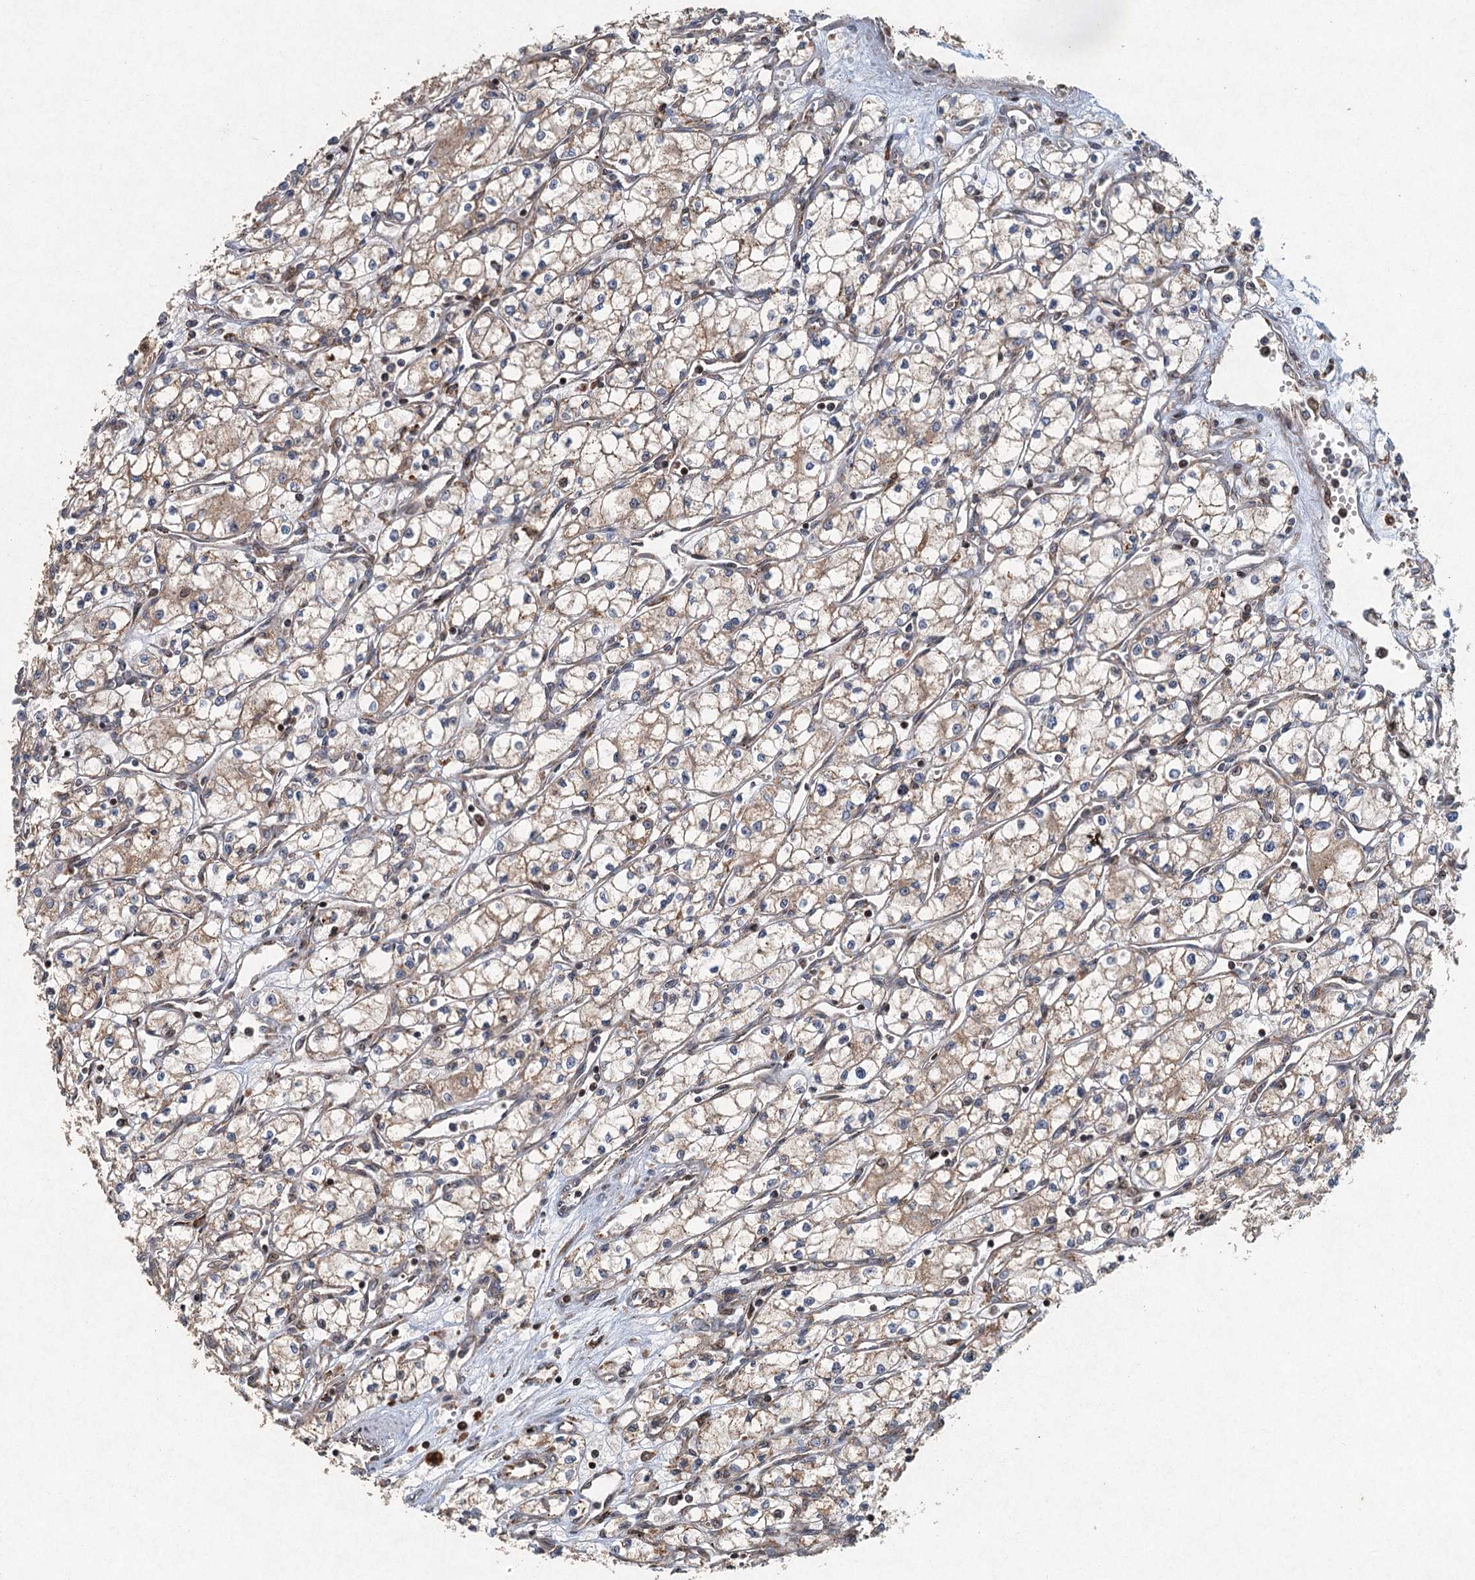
{"staining": {"intensity": "weak", "quantity": "<25%", "location": "cytoplasmic/membranous"}, "tissue": "renal cancer", "cell_type": "Tumor cells", "image_type": "cancer", "snomed": [{"axis": "morphology", "description": "Adenocarcinoma, NOS"}, {"axis": "topography", "description": "Kidney"}], "caption": "IHC micrograph of human renal cancer (adenocarcinoma) stained for a protein (brown), which demonstrates no staining in tumor cells.", "gene": "SRPX2", "patient": {"sex": "male", "age": 59}}